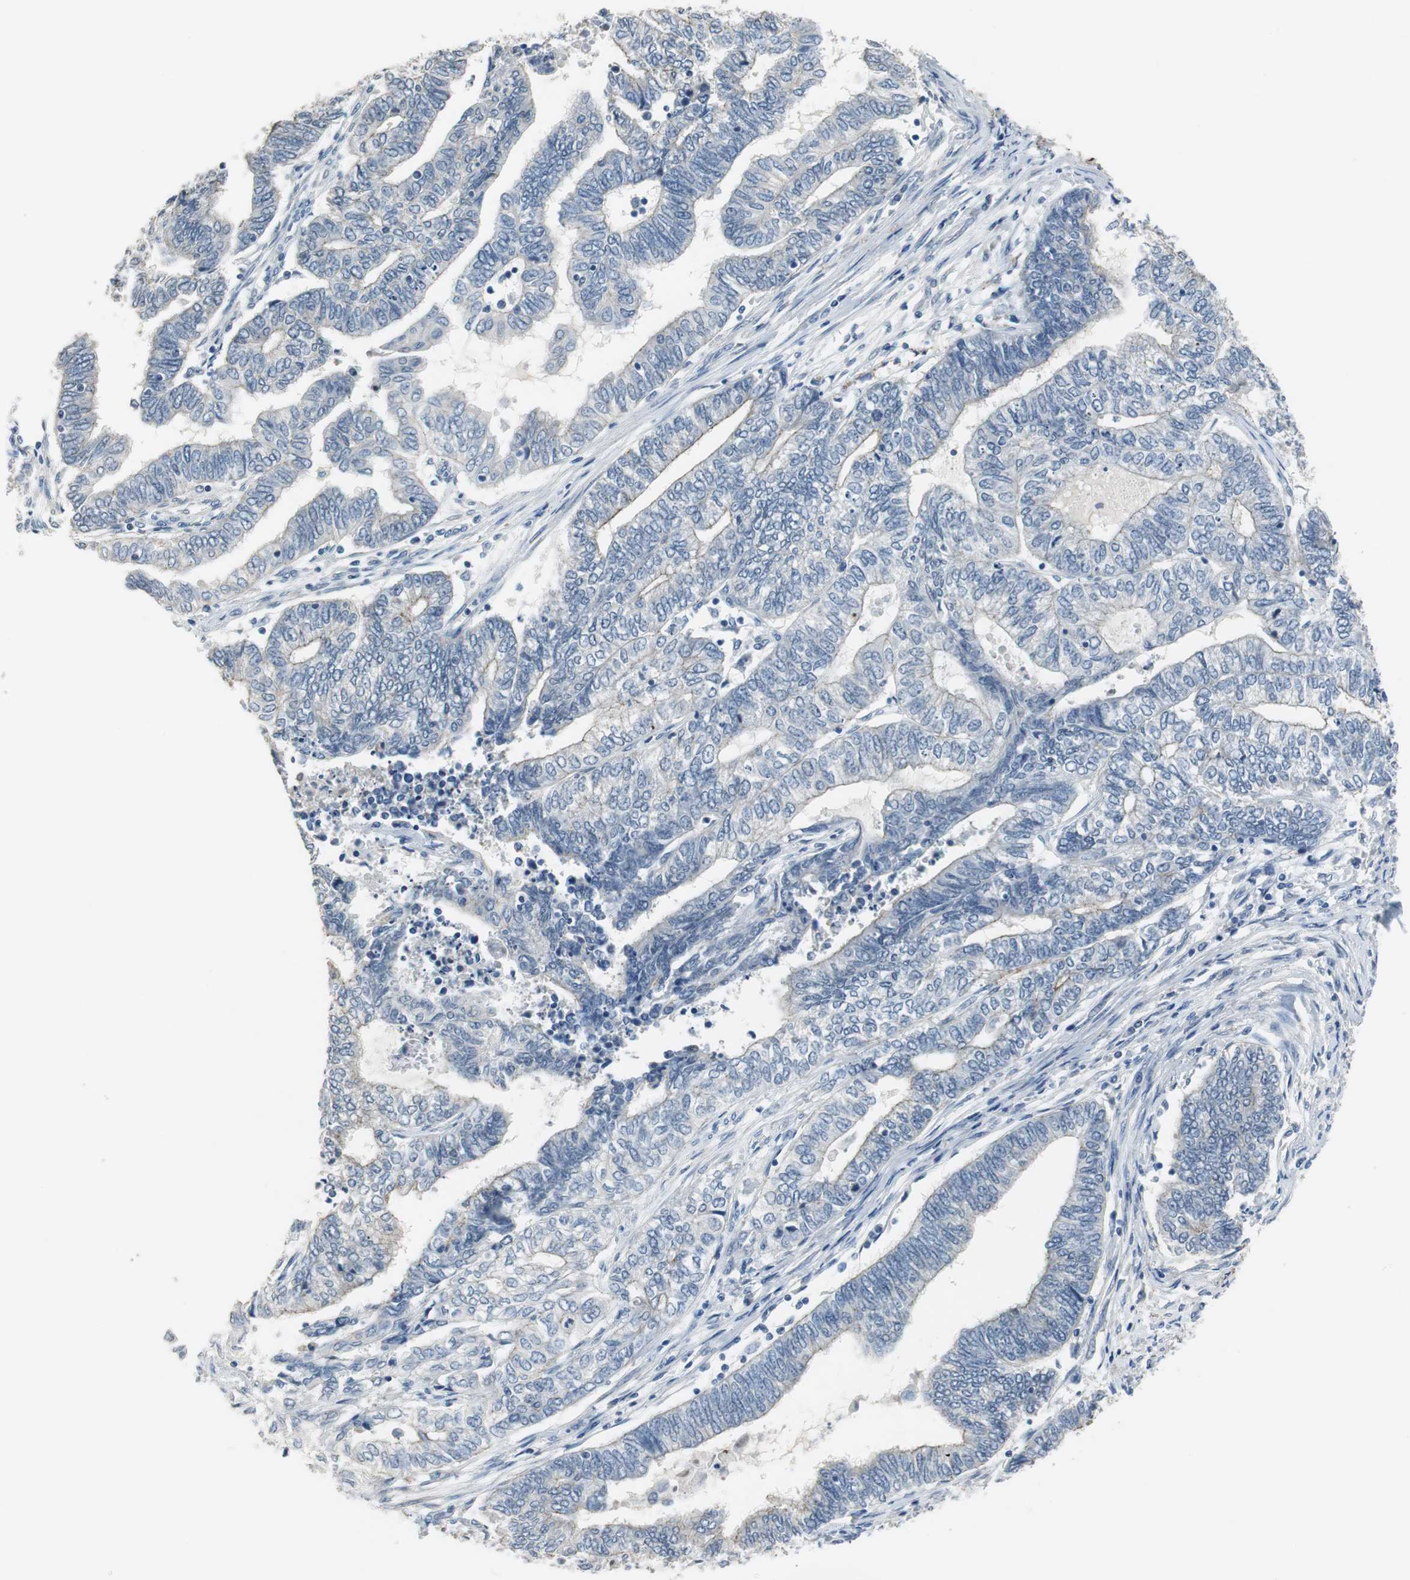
{"staining": {"intensity": "negative", "quantity": "none", "location": "none"}, "tissue": "endometrial cancer", "cell_type": "Tumor cells", "image_type": "cancer", "snomed": [{"axis": "morphology", "description": "Adenocarcinoma, NOS"}, {"axis": "topography", "description": "Uterus"}, {"axis": "topography", "description": "Endometrium"}], "caption": "Tumor cells show no significant protein expression in adenocarcinoma (endometrial).", "gene": "MUC7", "patient": {"sex": "female", "age": 70}}